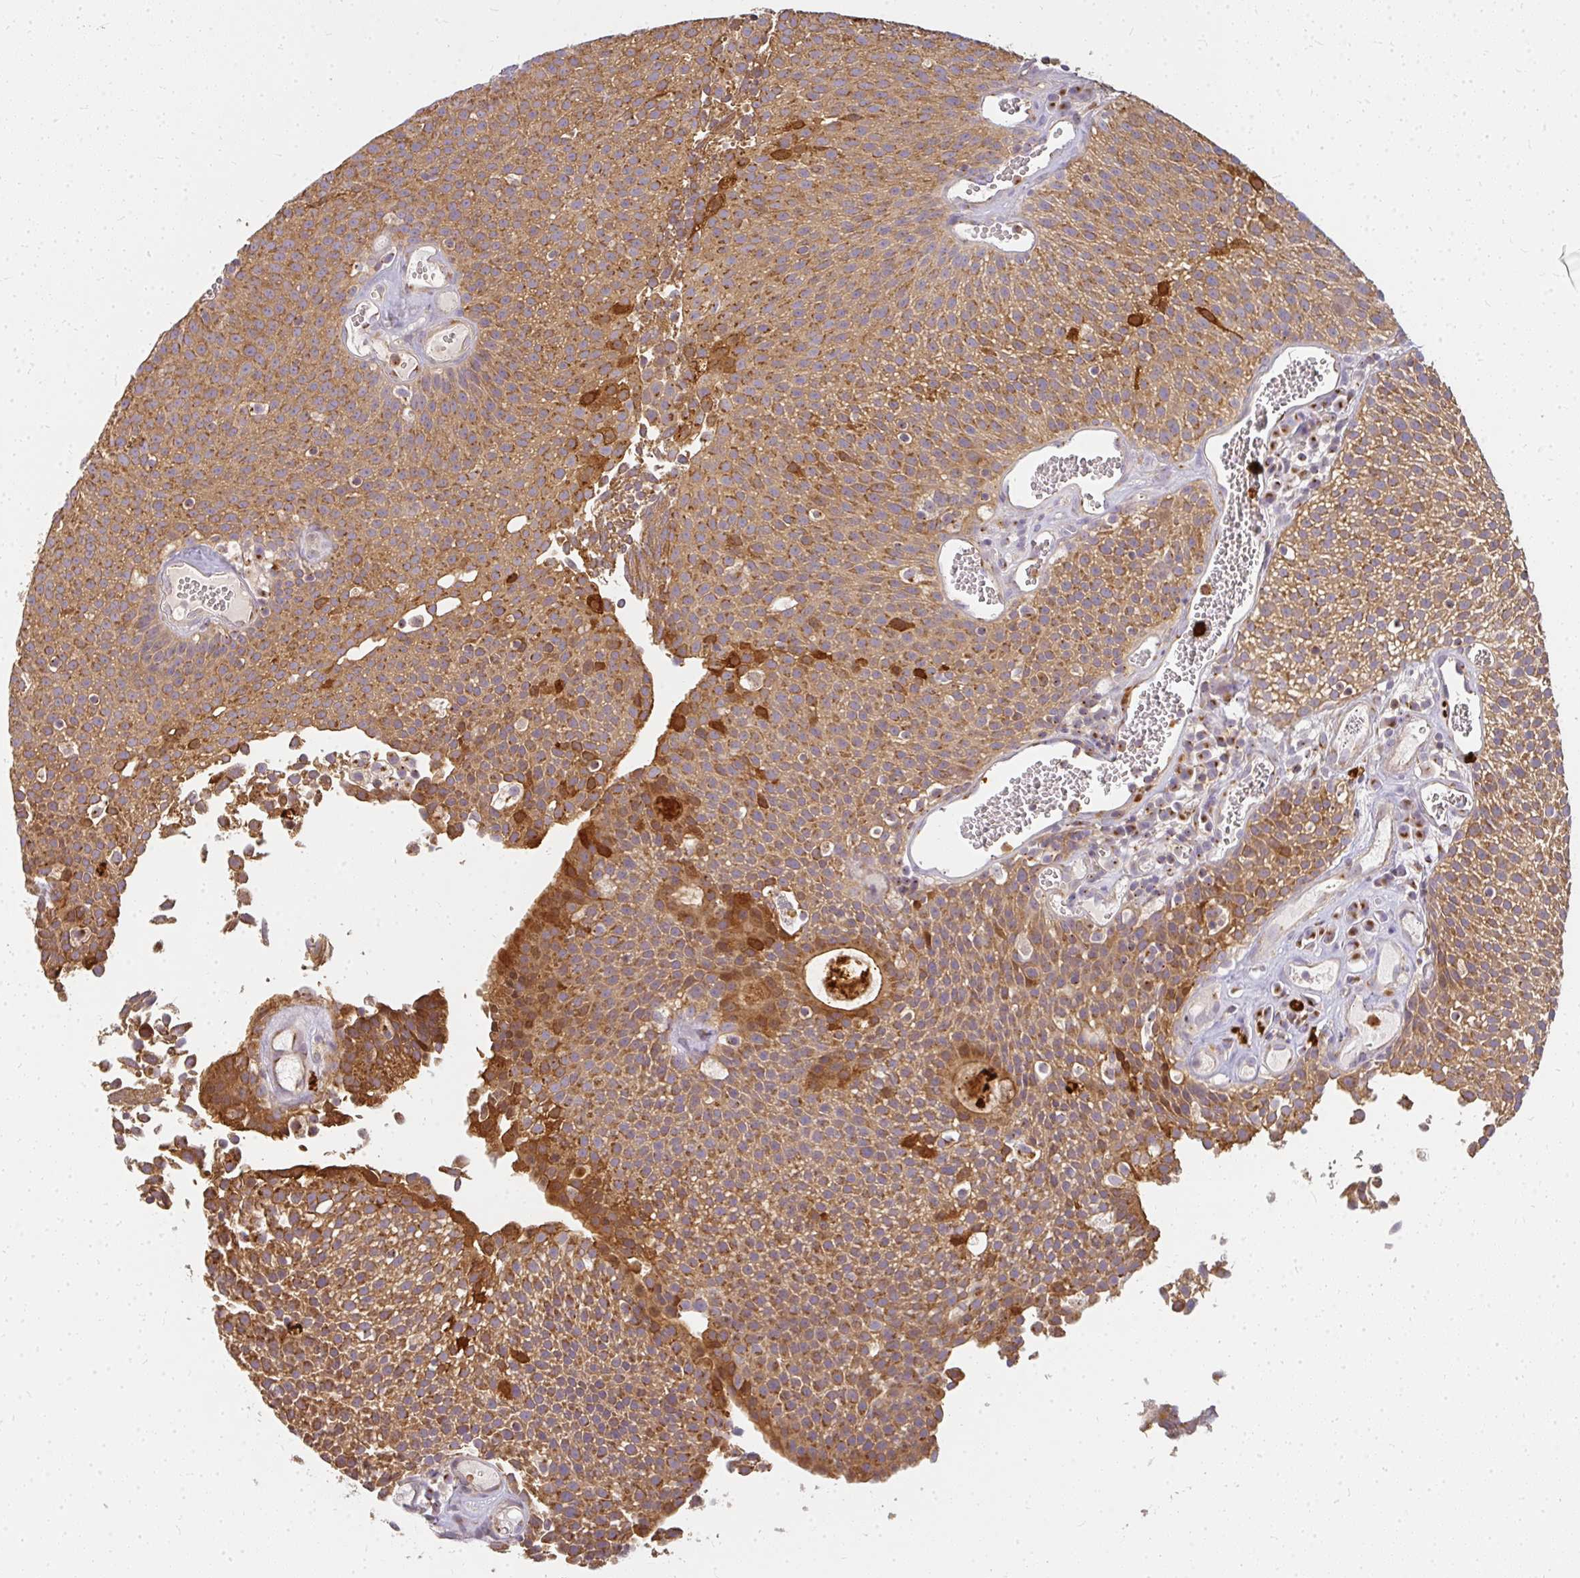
{"staining": {"intensity": "moderate", "quantity": ">75%", "location": "cytoplasmic/membranous"}, "tissue": "urothelial cancer", "cell_type": "Tumor cells", "image_type": "cancer", "snomed": [{"axis": "morphology", "description": "Urothelial carcinoma, Low grade"}, {"axis": "topography", "description": "Urinary bladder"}], "caption": "Brown immunohistochemical staining in urothelial cancer demonstrates moderate cytoplasmic/membranous staining in about >75% of tumor cells.", "gene": "CNTRL", "patient": {"sex": "female", "age": 79}}